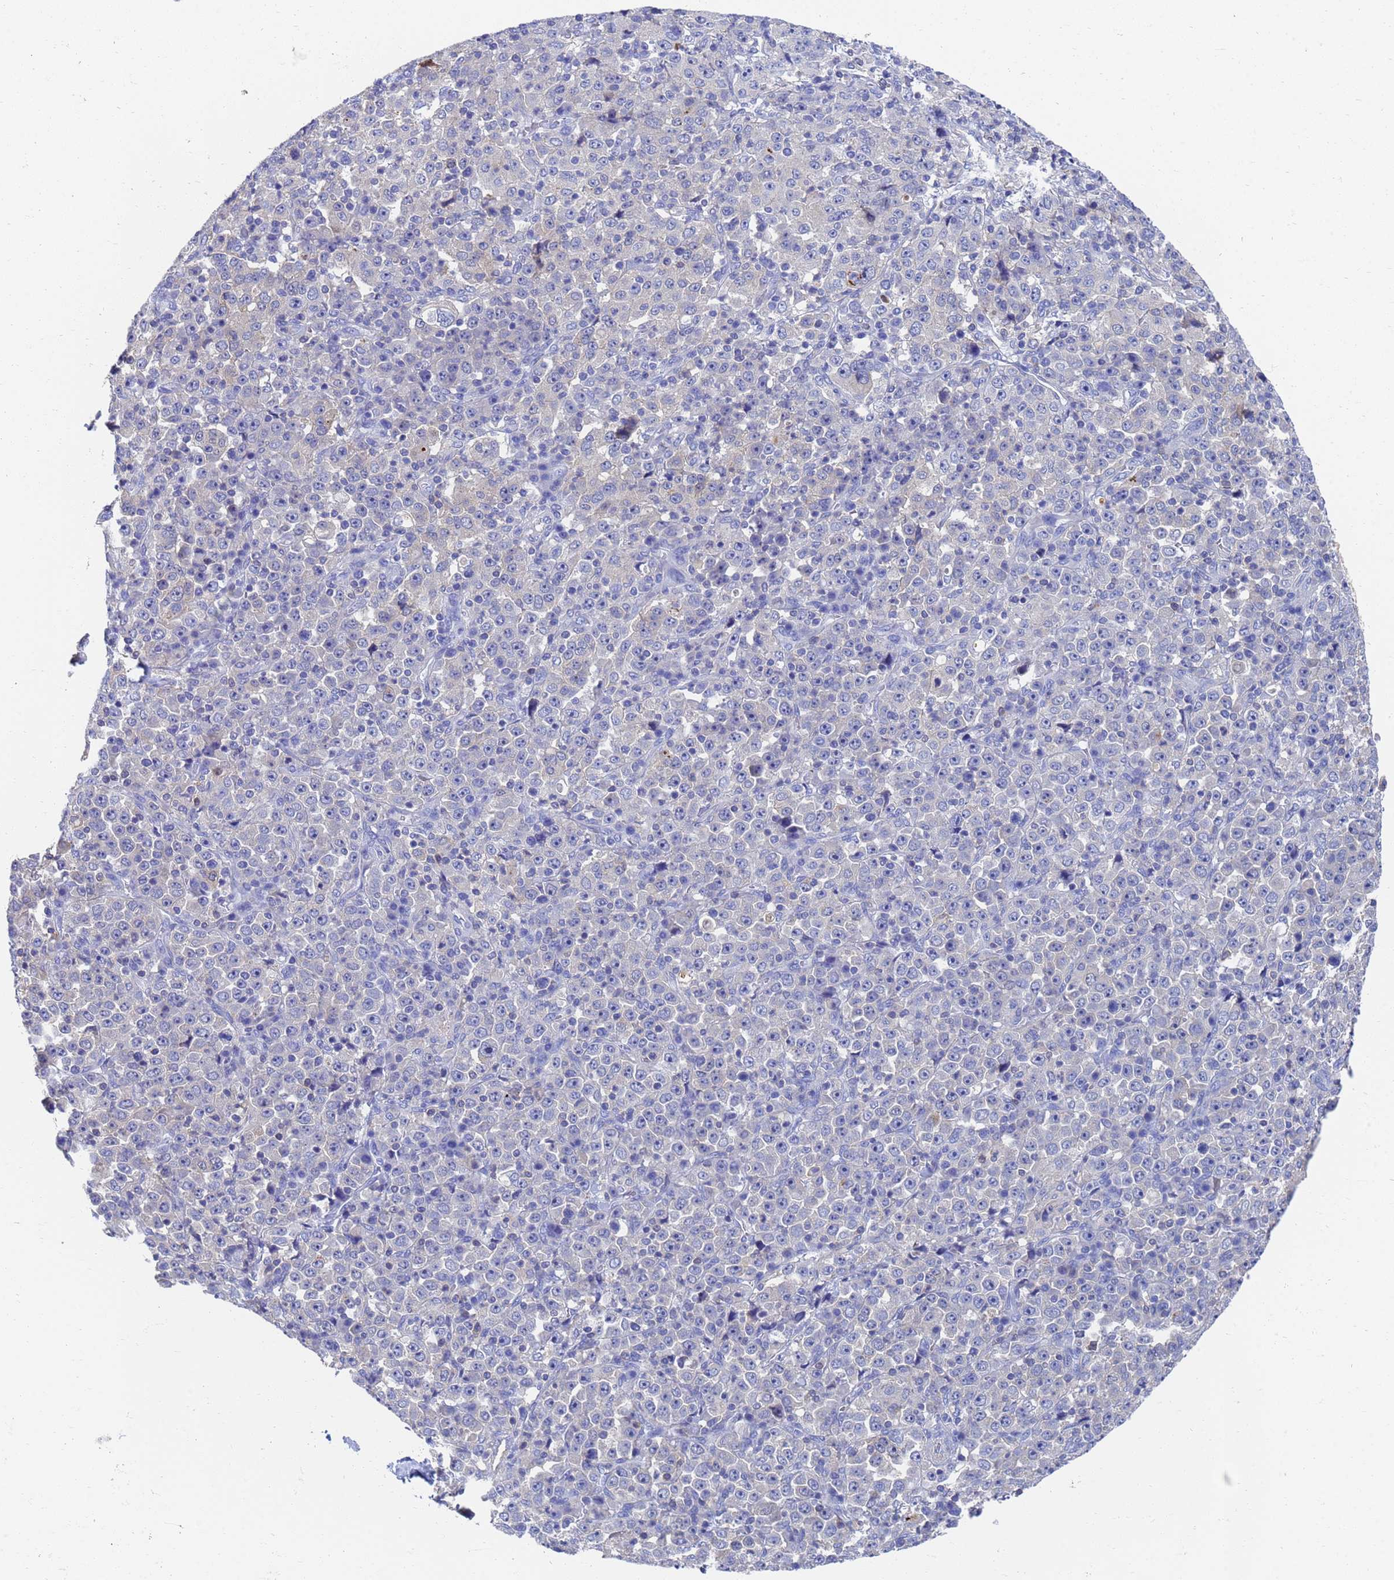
{"staining": {"intensity": "negative", "quantity": "none", "location": "none"}, "tissue": "stomach cancer", "cell_type": "Tumor cells", "image_type": "cancer", "snomed": [{"axis": "morphology", "description": "Normal tissue, NOS"}, {"axis": "morphology", "description": "Adenocarcinoma, NOS"}, {"axis": "topography", "description": "Stomach, upper"}, {"axis": "topography", "description": "Stomach"}], "caption": "This image is of adenocarcinoma (stomach) stained with immunohistochemistry to label a protein in brown with the nuclei are counter-stained blue. There is no positivity in tumor cells.", "gene": "GCHFR", "patient": {"sex": "male", "age": 59}}